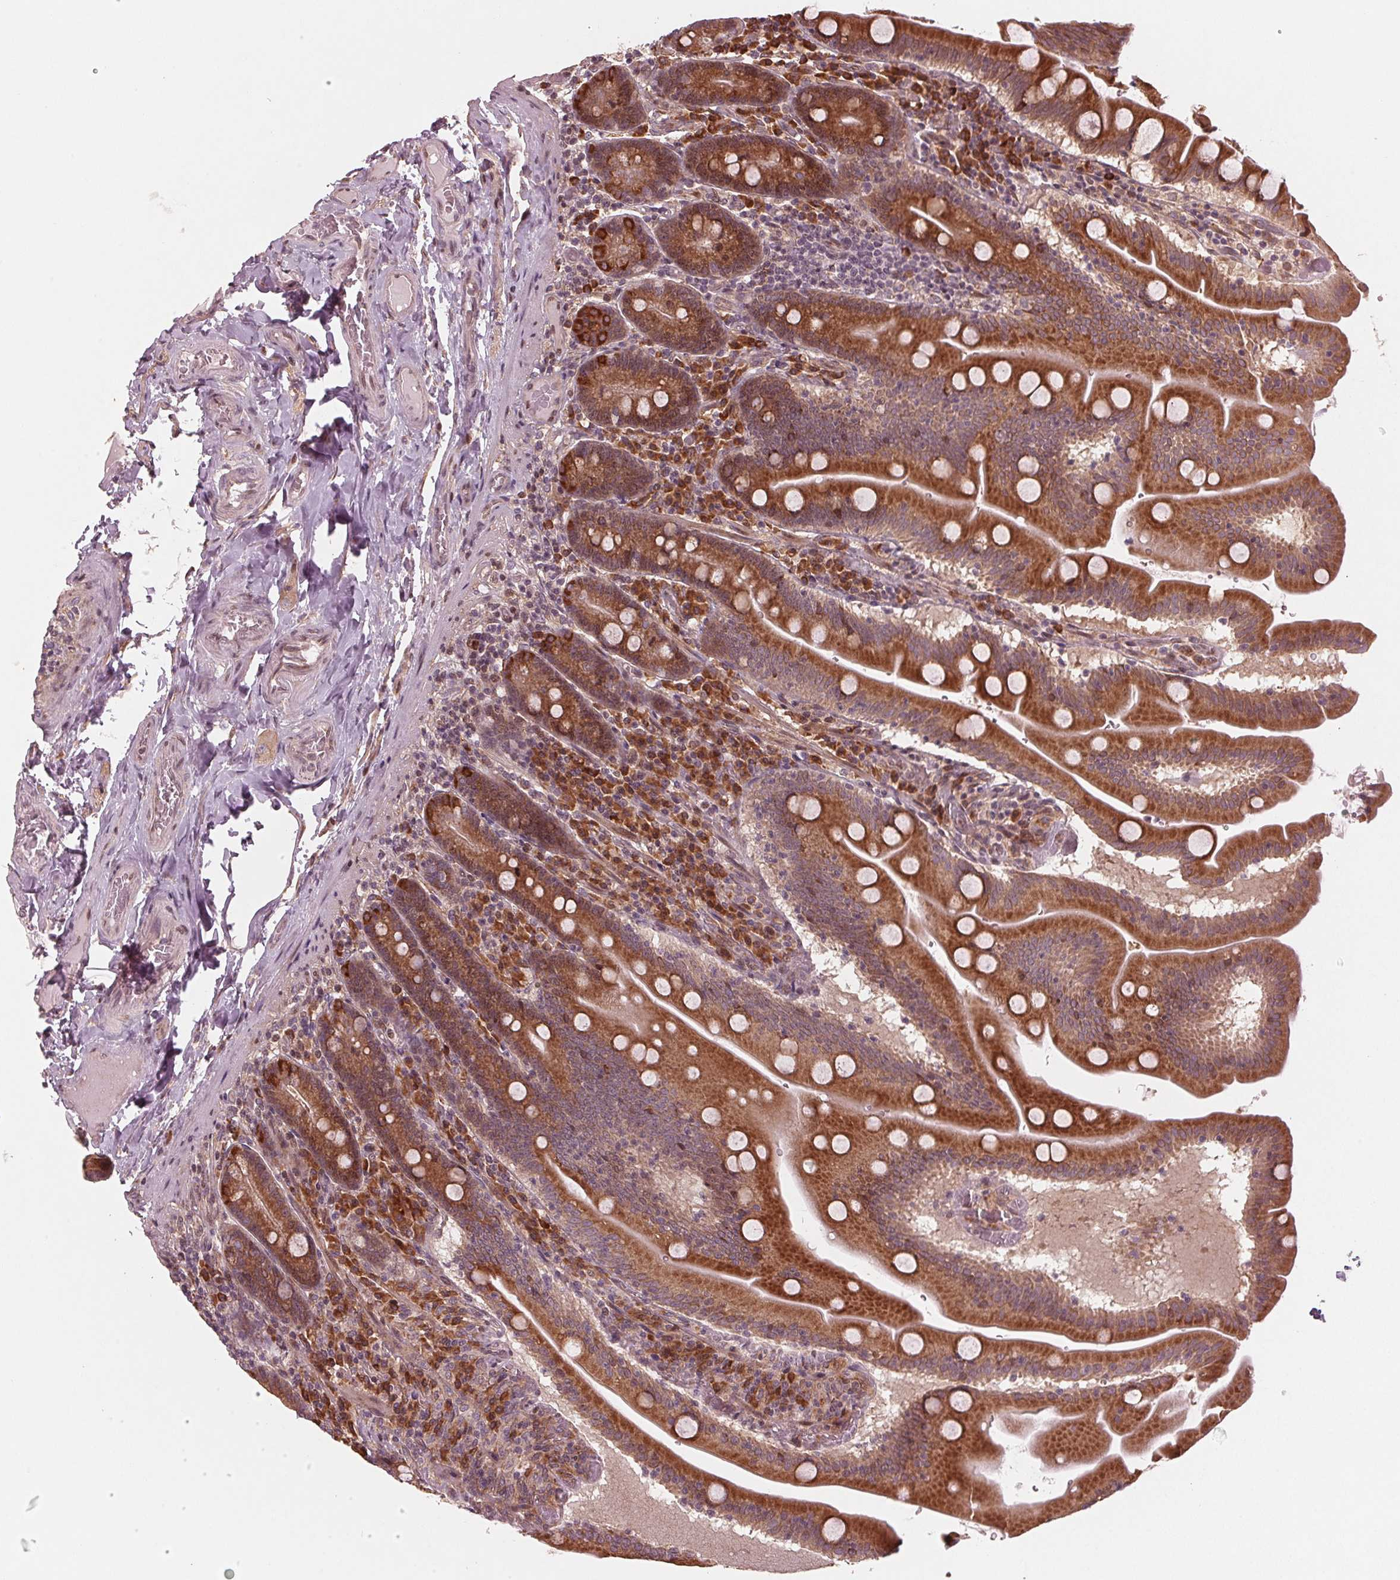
{"staining": {"intensity": "strong", "quantity": ">75%", "location": "cytoplasmic/membranous"}, "tissue": "small intestine", "cell_type": "Glandular cells", "image_type": "normal", "snomed": [{"axis": "morphology", "description": "Normal tissue, NOS"}, {"axis": "topography", "description": "Small intestine"}], "caption": "This photomicrograph displays immunohistochemistry staining of normal small intestine, with high strong cytoplasmic/membranous staining in about >75% of glandular cells.", "gene": "CMIP", "patient": {"sex": "male", "age": 37}}